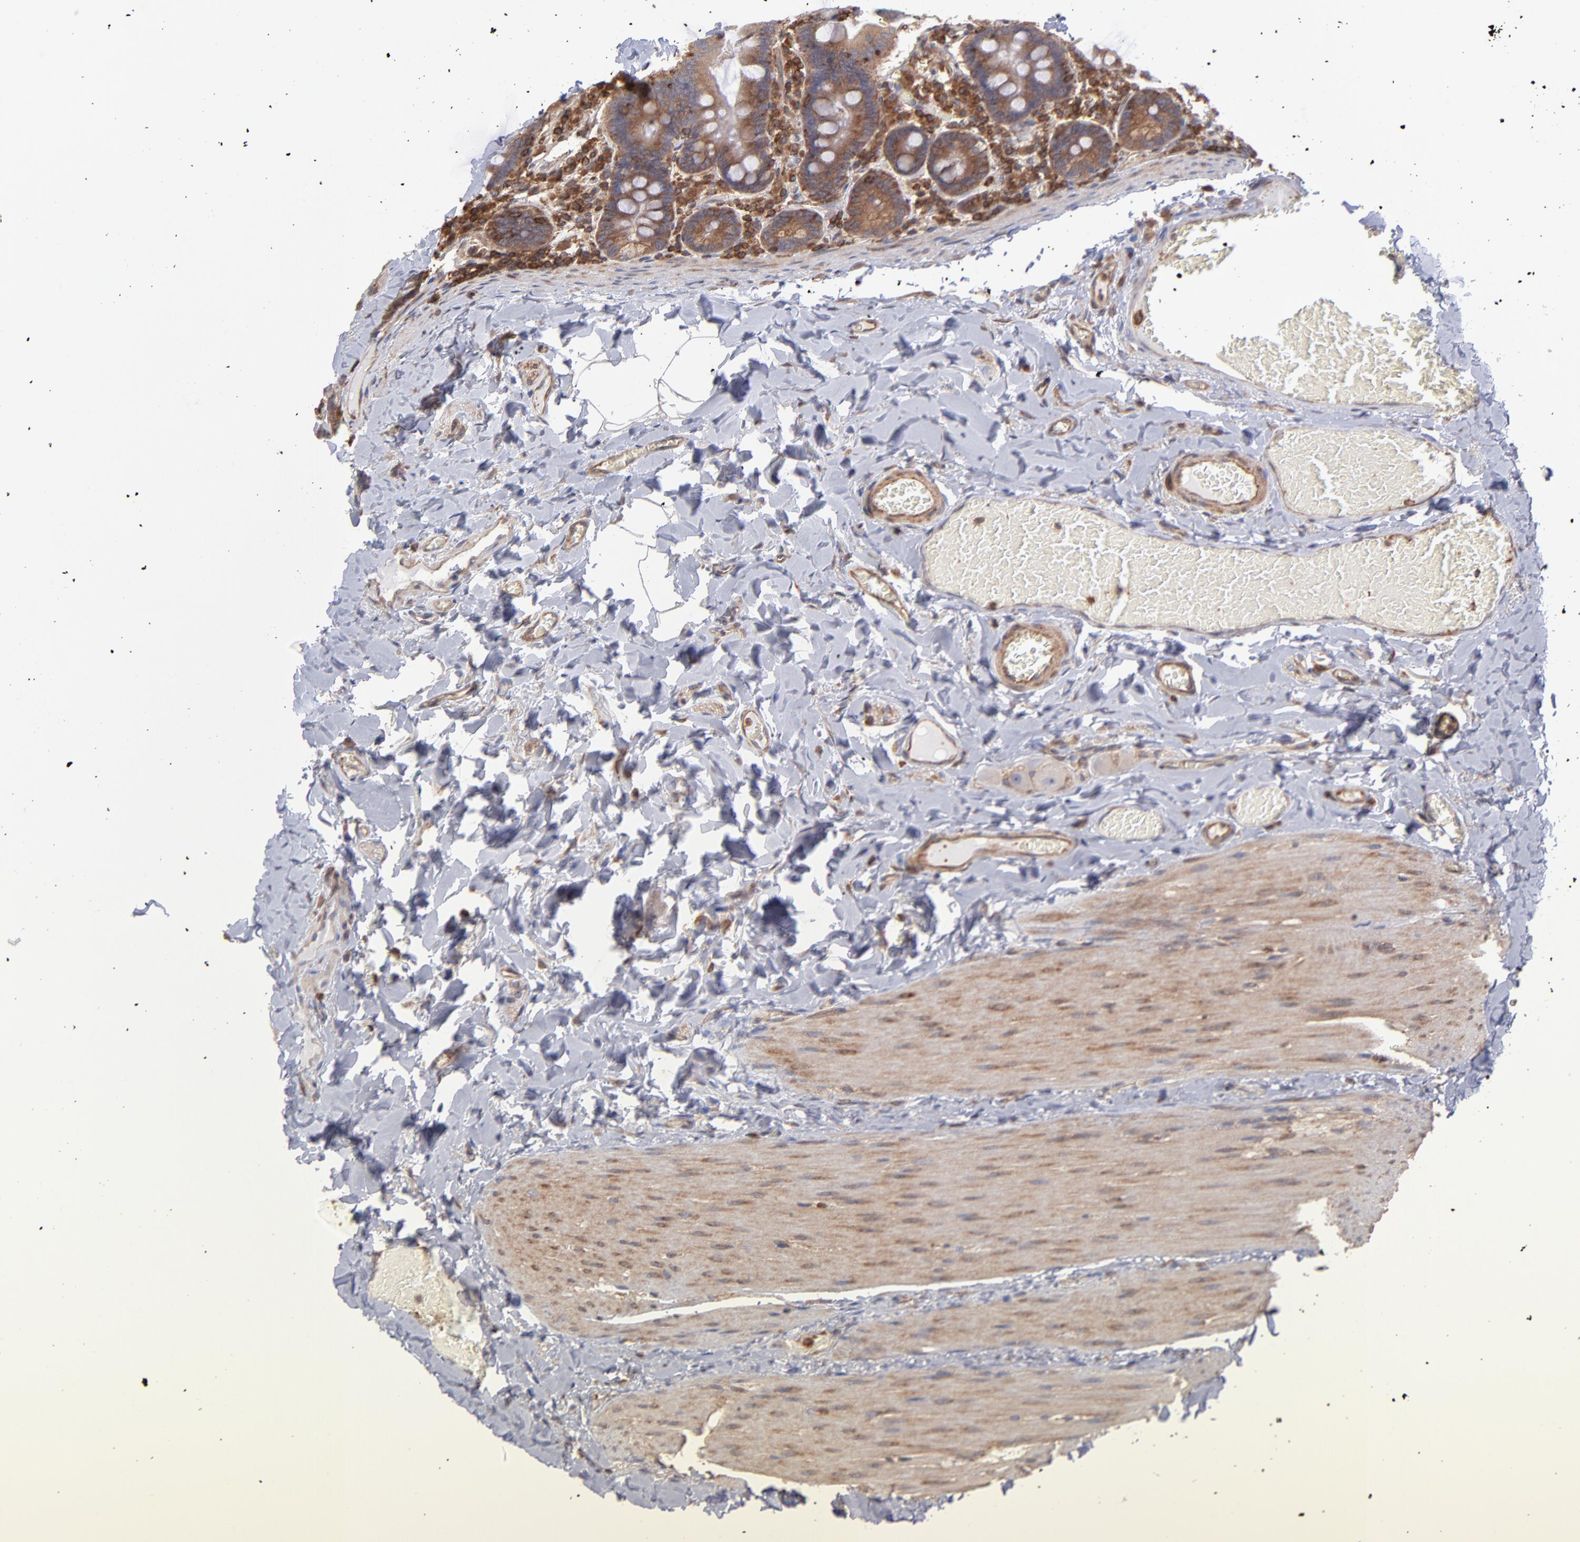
{"staining": {"intensity": "moderate", "quantity": ">75%", "location": "cytoplasmic/membranous"}, "tissue": "duodenum", "cell_type": "Glandular cells", "image_type": "normal", "snomed": [{"axis": "morphology", "description": "Normal tissue, NOS"}, {"axis": "topography", "description": "Duodenum"}], "caption": "IHC of benign human duodenum exhibits medium levels of moderate cytoplasmic/membranous expression in about >75% of glandular cells. The staining was performed using DAB to visualize the protein expression in brown, while the nuclei were stained in blue with hematoxylin (Magnification: 20x).", "gene": "MAPRE1", "patient": {"sex": "male", "age": 66}}